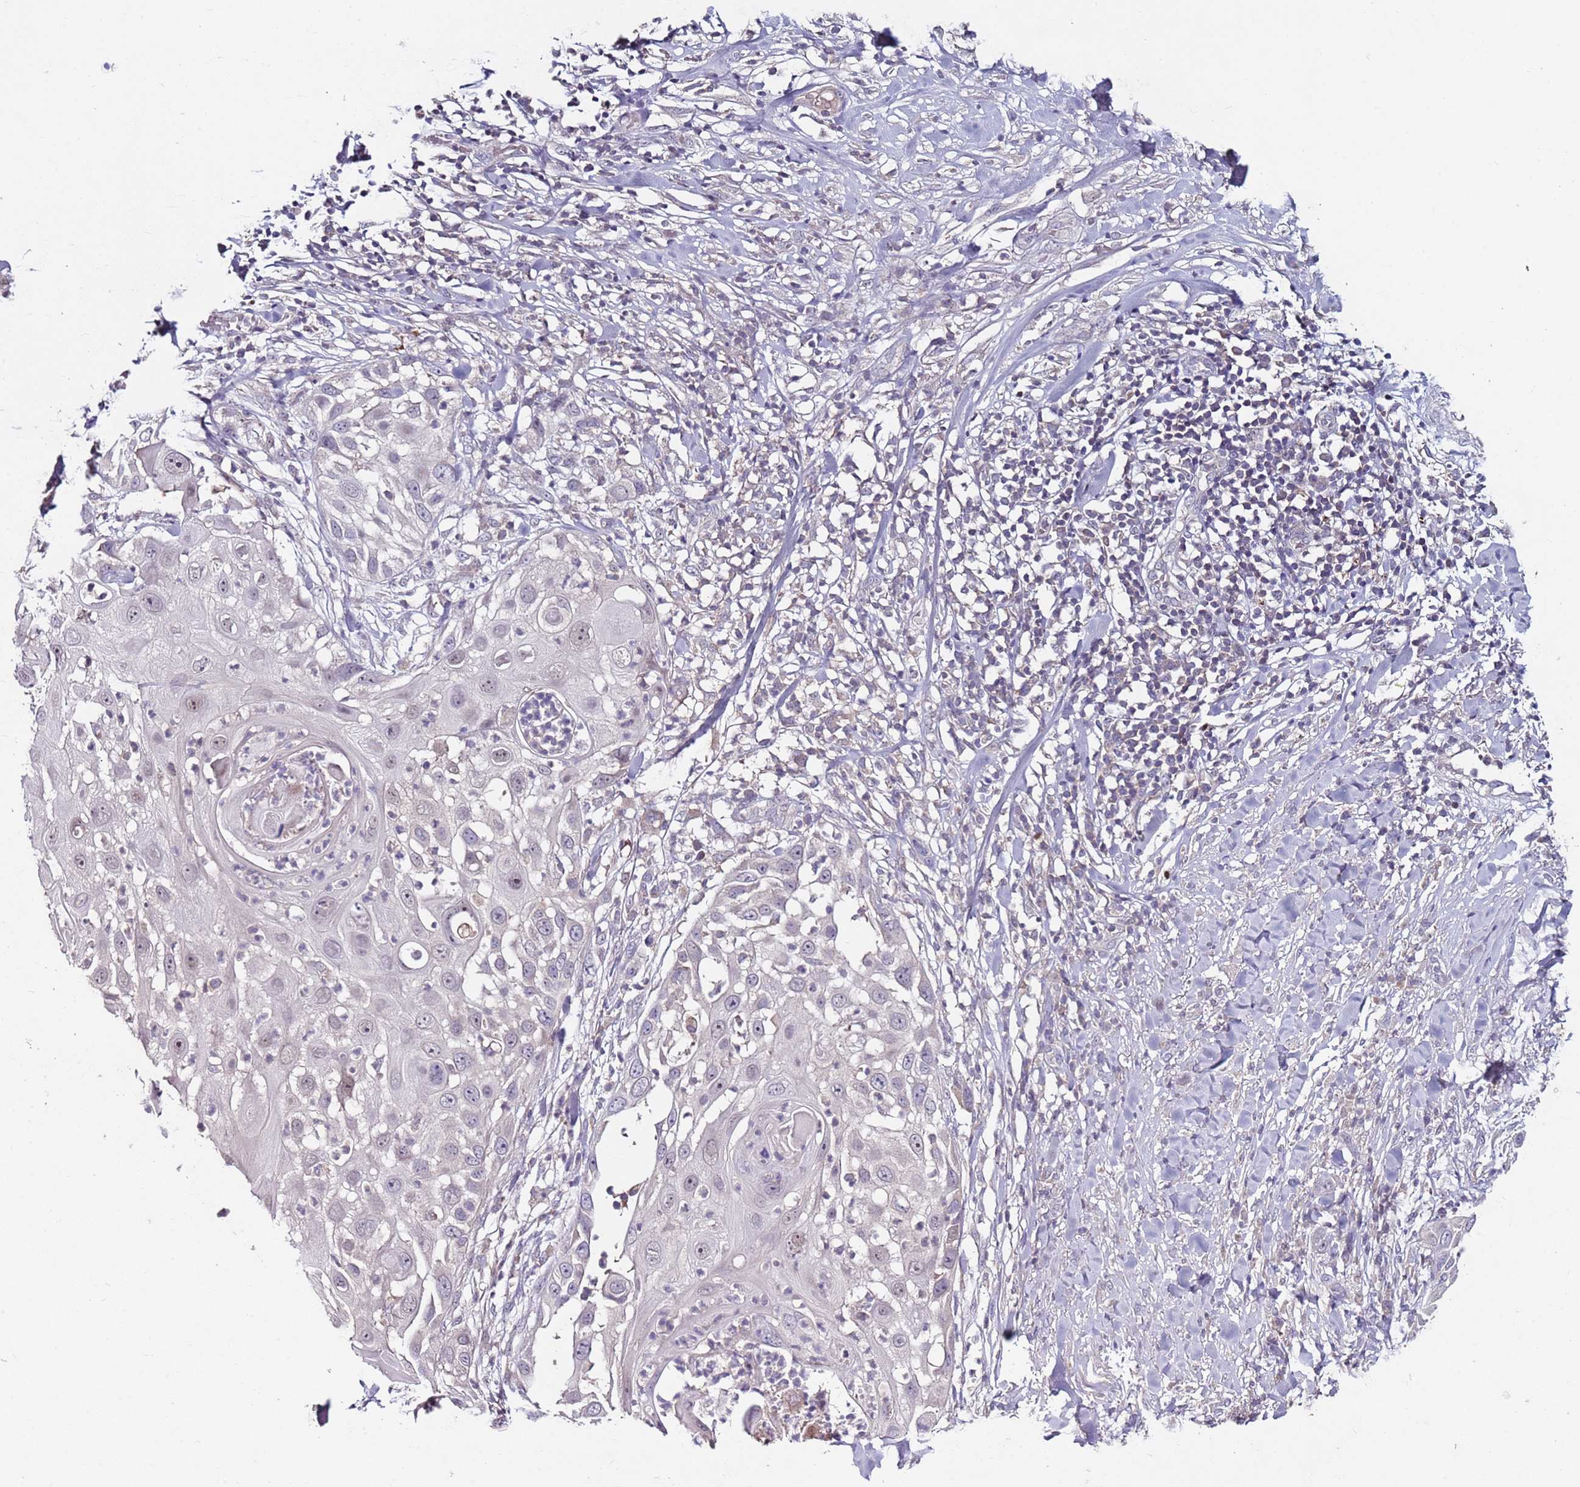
{"staining": {"intensity": "negative", "quantity": "none", "location": "none"}, "tissue": "skin cancer", "cell_type": "Tumor cells", "image_type": "cancer", "snomed": [{"axis": "morphology", "description": "Squamous cell carcinoma, NOS"}, {"axis": "topography", "description": "Skin"}], "caption": "High power microscopy micrograph of an immunohistochemistry image of skin squamous cell carcinoma, revealing no significant expression in tumor cells.", "gene": "NRDE2", "patient": {"sex": "female", "age": 44}}